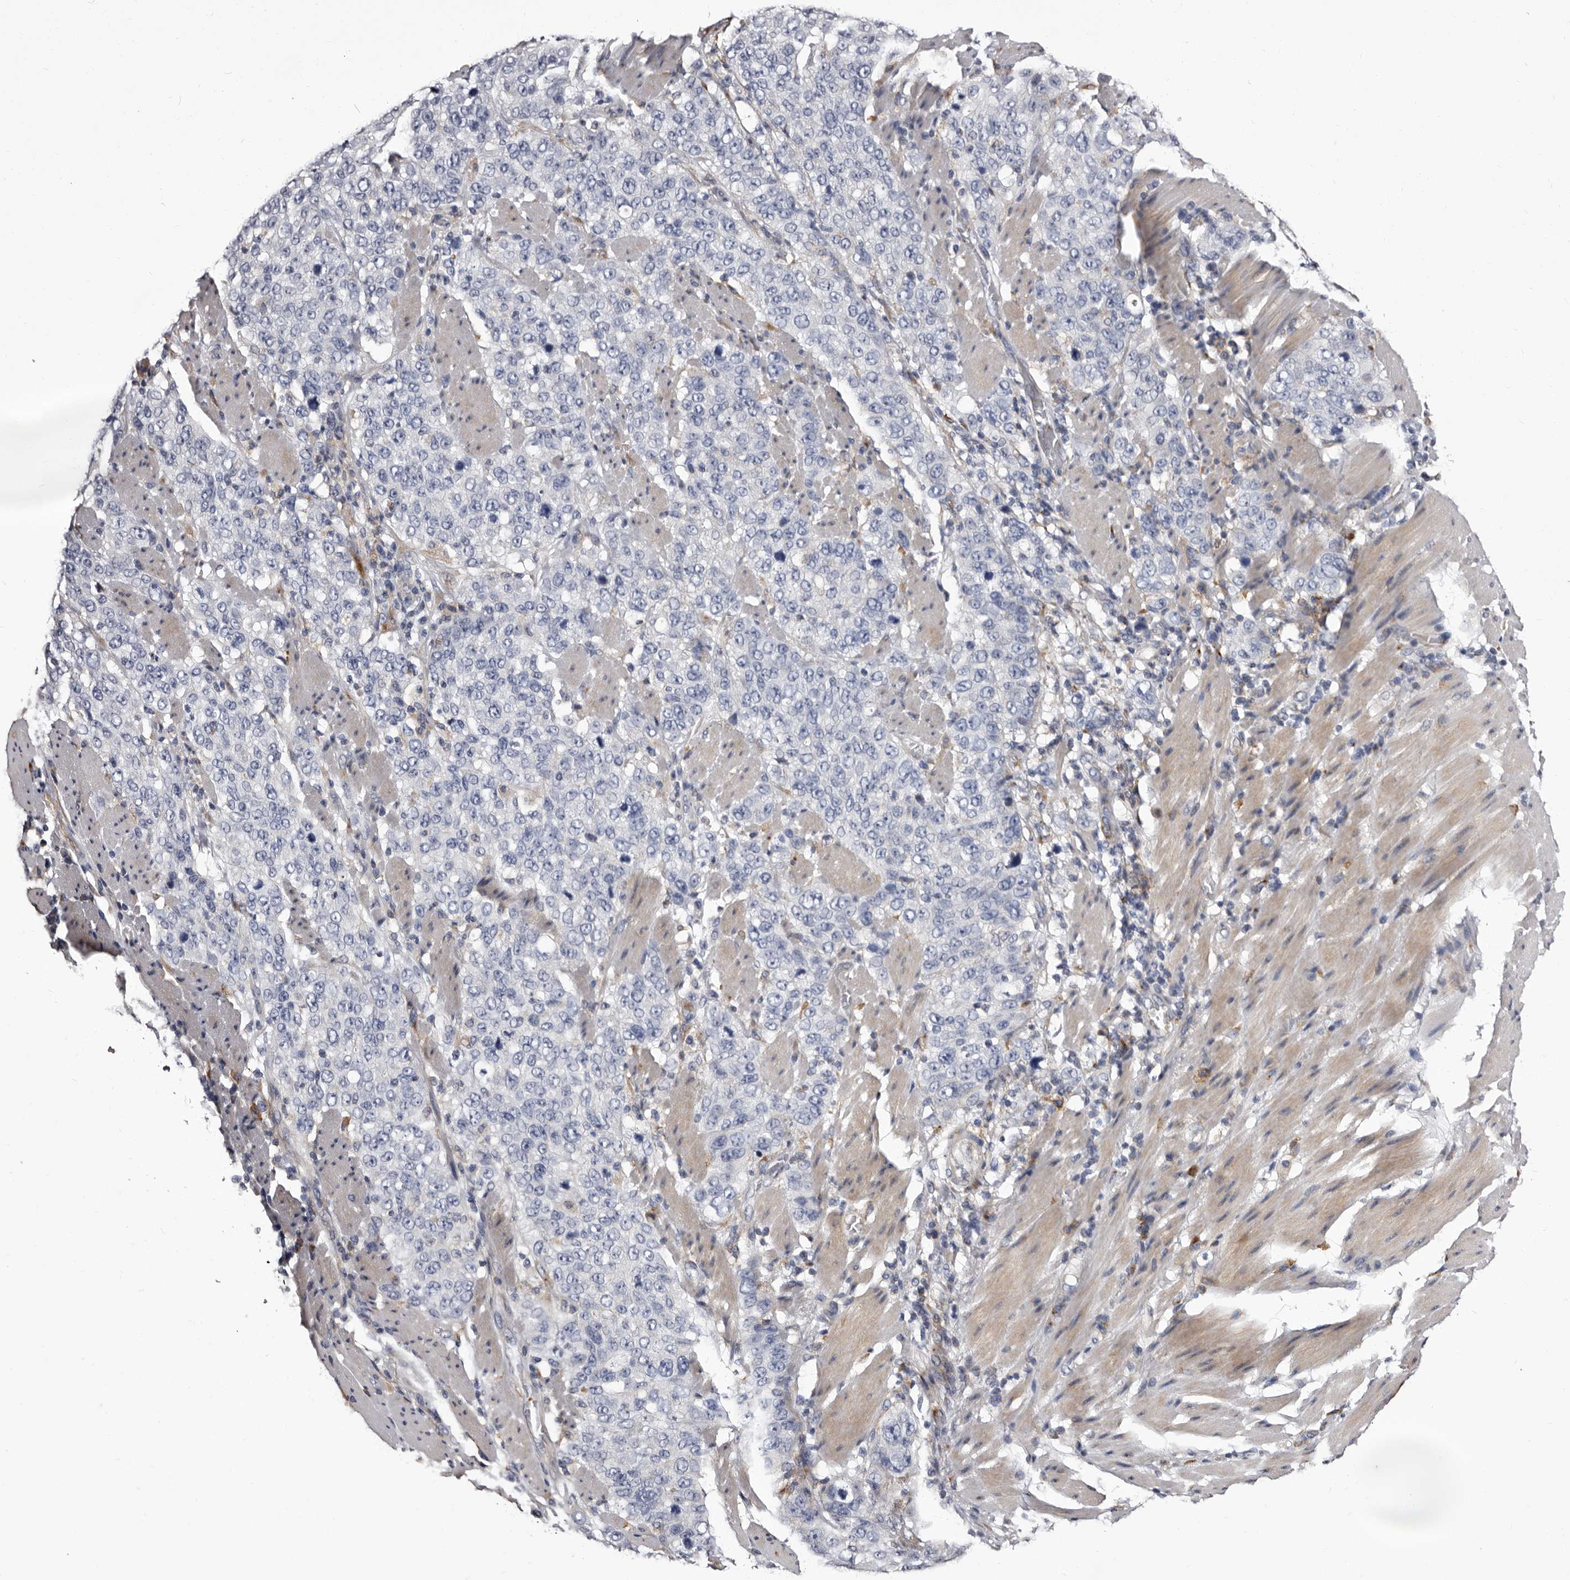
{"staining": {"intensity": "negative", "quantity": "none", "location": "none"}, "tissue": "stomach cancer", "cell_type": "Tumor cells", "image_type": "cancer", "snomed": [{"axis": "morphology", "description": "Adenocarcinoma, NOS"}, {"axis": "topography", "description": "Stomach"}], "caption": "Tumor cells are negative for protein expression in human stomach adenocarcinoma.", "gene": "AUNIP", "patient": {"sex": "male", "age": 48}}